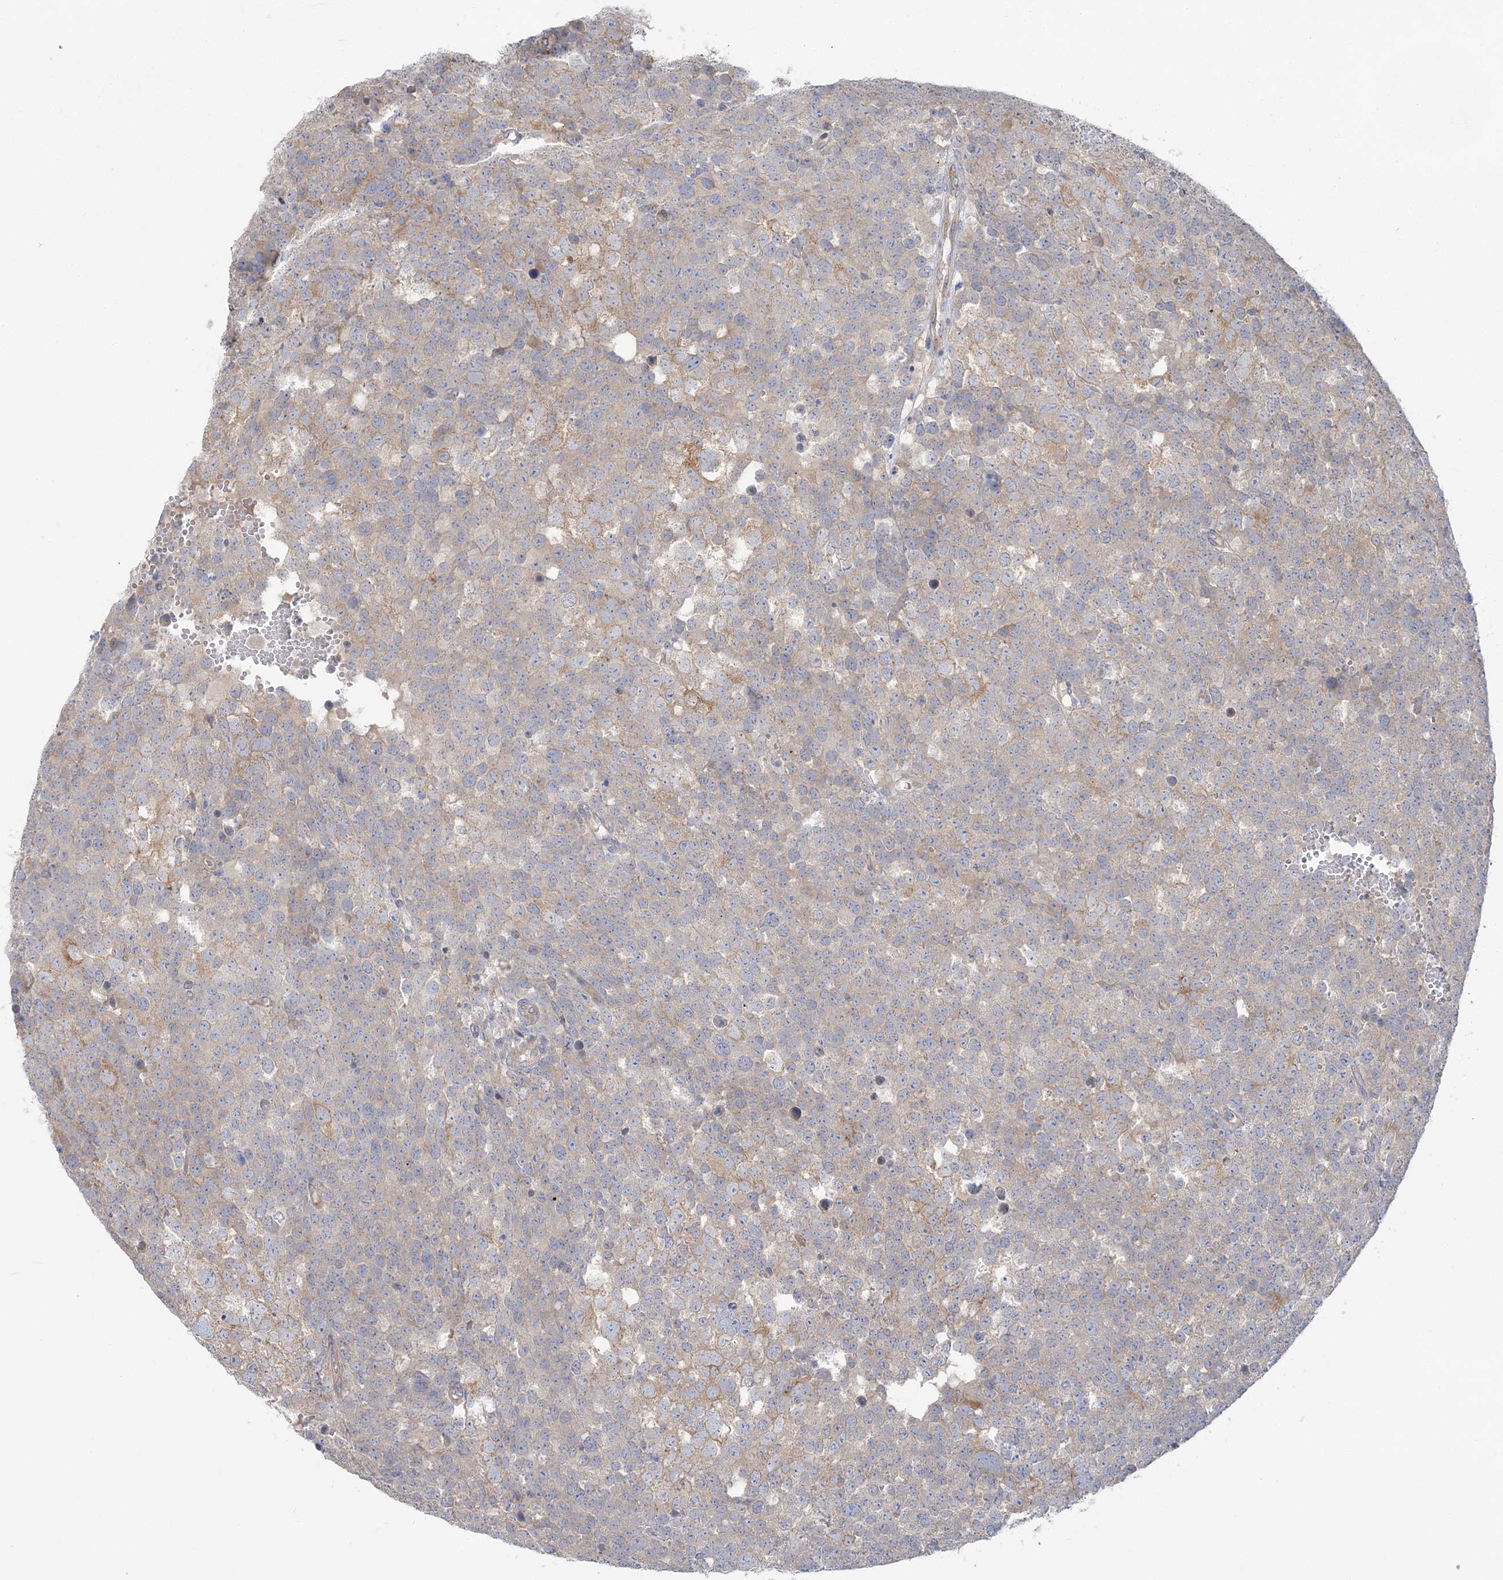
{"staining": {"intensity": "weak", "quantity": "<25%", "location": "cytoplasmic/membranous"}, "tissue": "testis cancer", "cell_type": "Tumor cells", "image_type": "cancer", "snomed": [{"axis": "morphology", "description": "Seminoma, NOS"}, {"axis": "topography", "description": "Testis"}], "caption": "Testis cancer was stained to show a protein in brown. There is no significant positivity in tumor cells.", "gene": "MMADHC", "patient": {"sex": "male", "age": 71}}